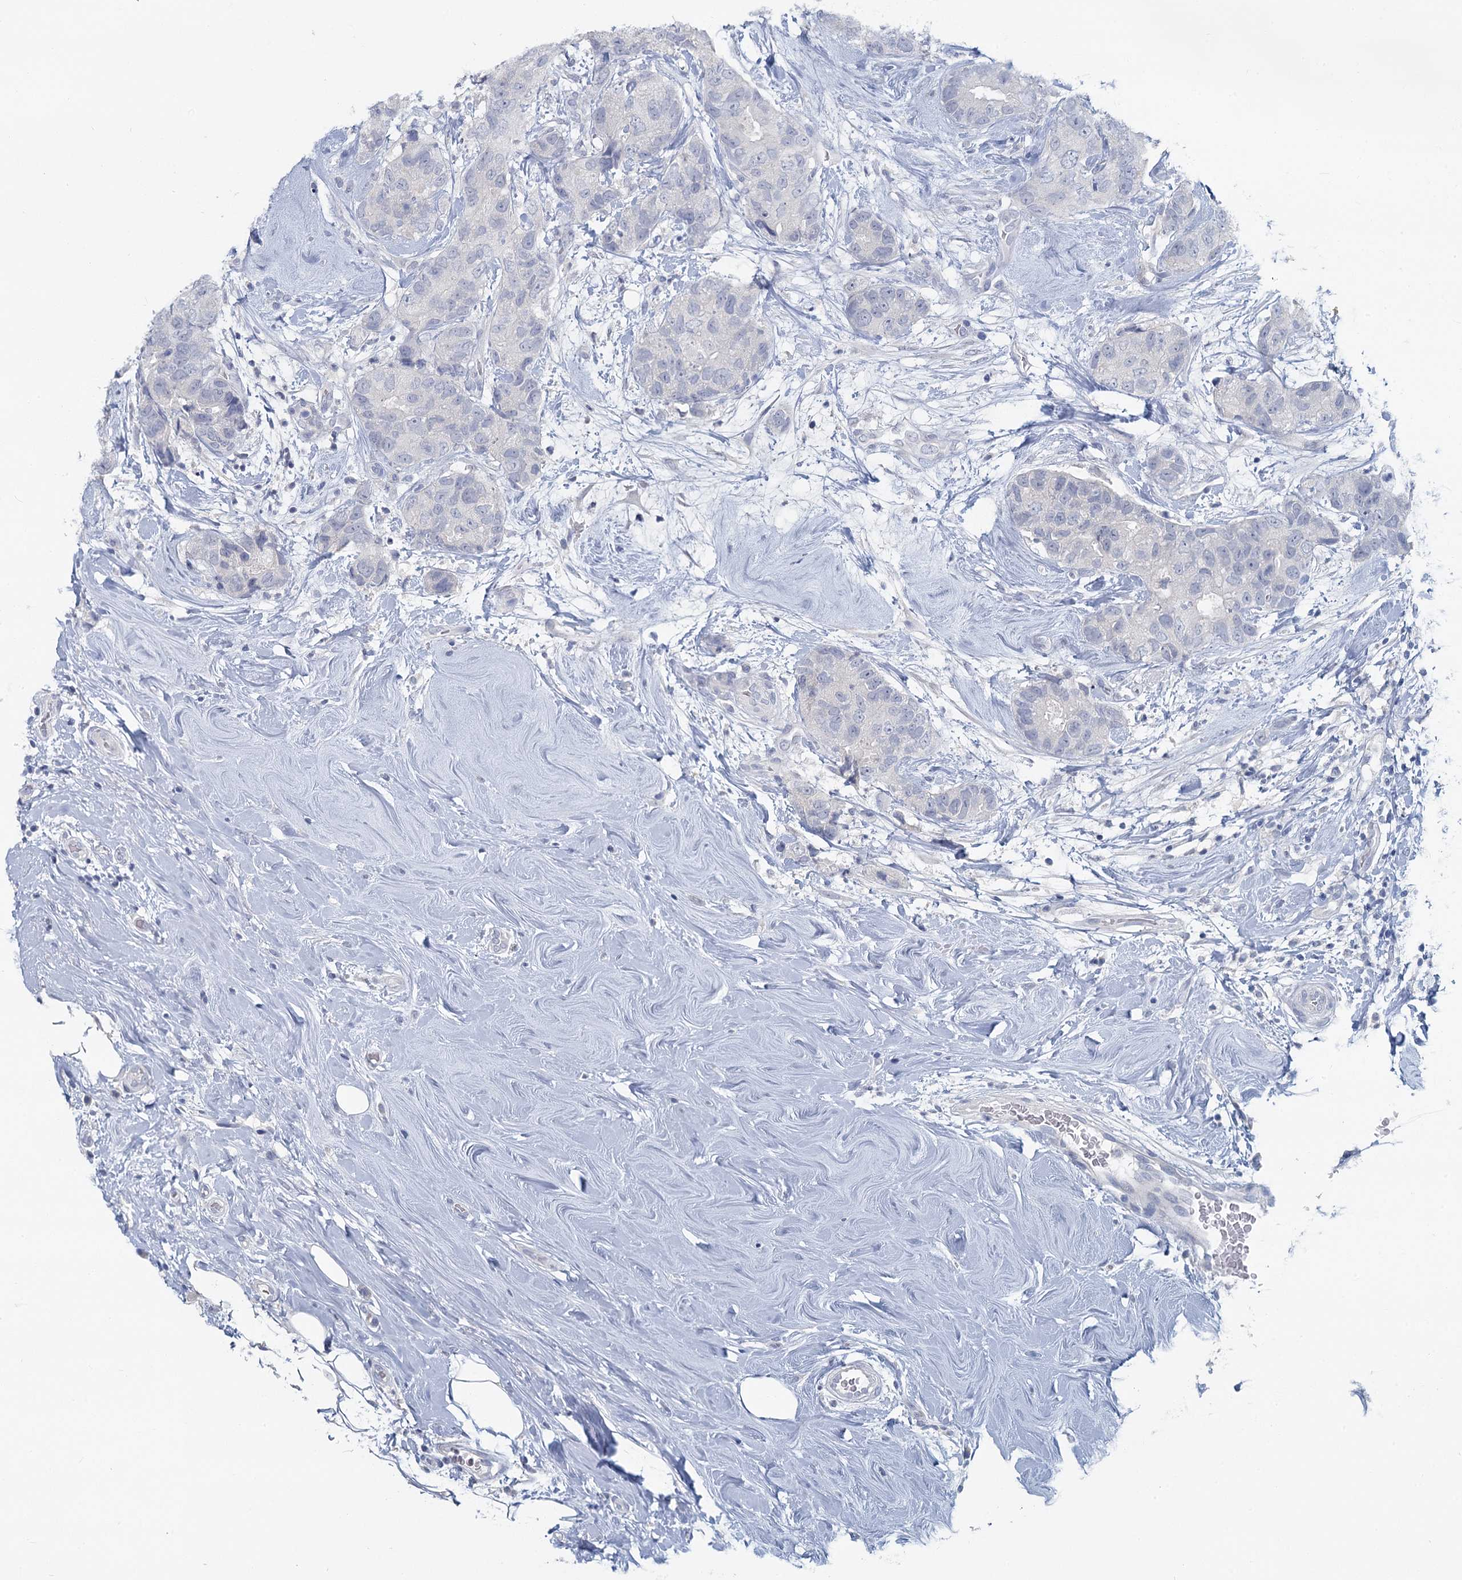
{"staining": {"intensity": "negative", "quantity": "none", "location": "none"}, "tissue": "breast cancer", "cell_type": "Tumor cells", "image_type": "cancer", "snomed": [{"axis": "morphology", "description": "Duct carcinoma"}, {"axis": "topography", "description": "Breast"}], "caption": "This is a photomicrograph of immunohistochemistry (IHC) staining of breast invasive ductal carcinoma, which shows no expression in tumor cells. (Immunohistochemistry (ihc), brightfield microscopy, high magnification).", "gene": "CHGA", "patient": {"sex": "female", "age": 62}}